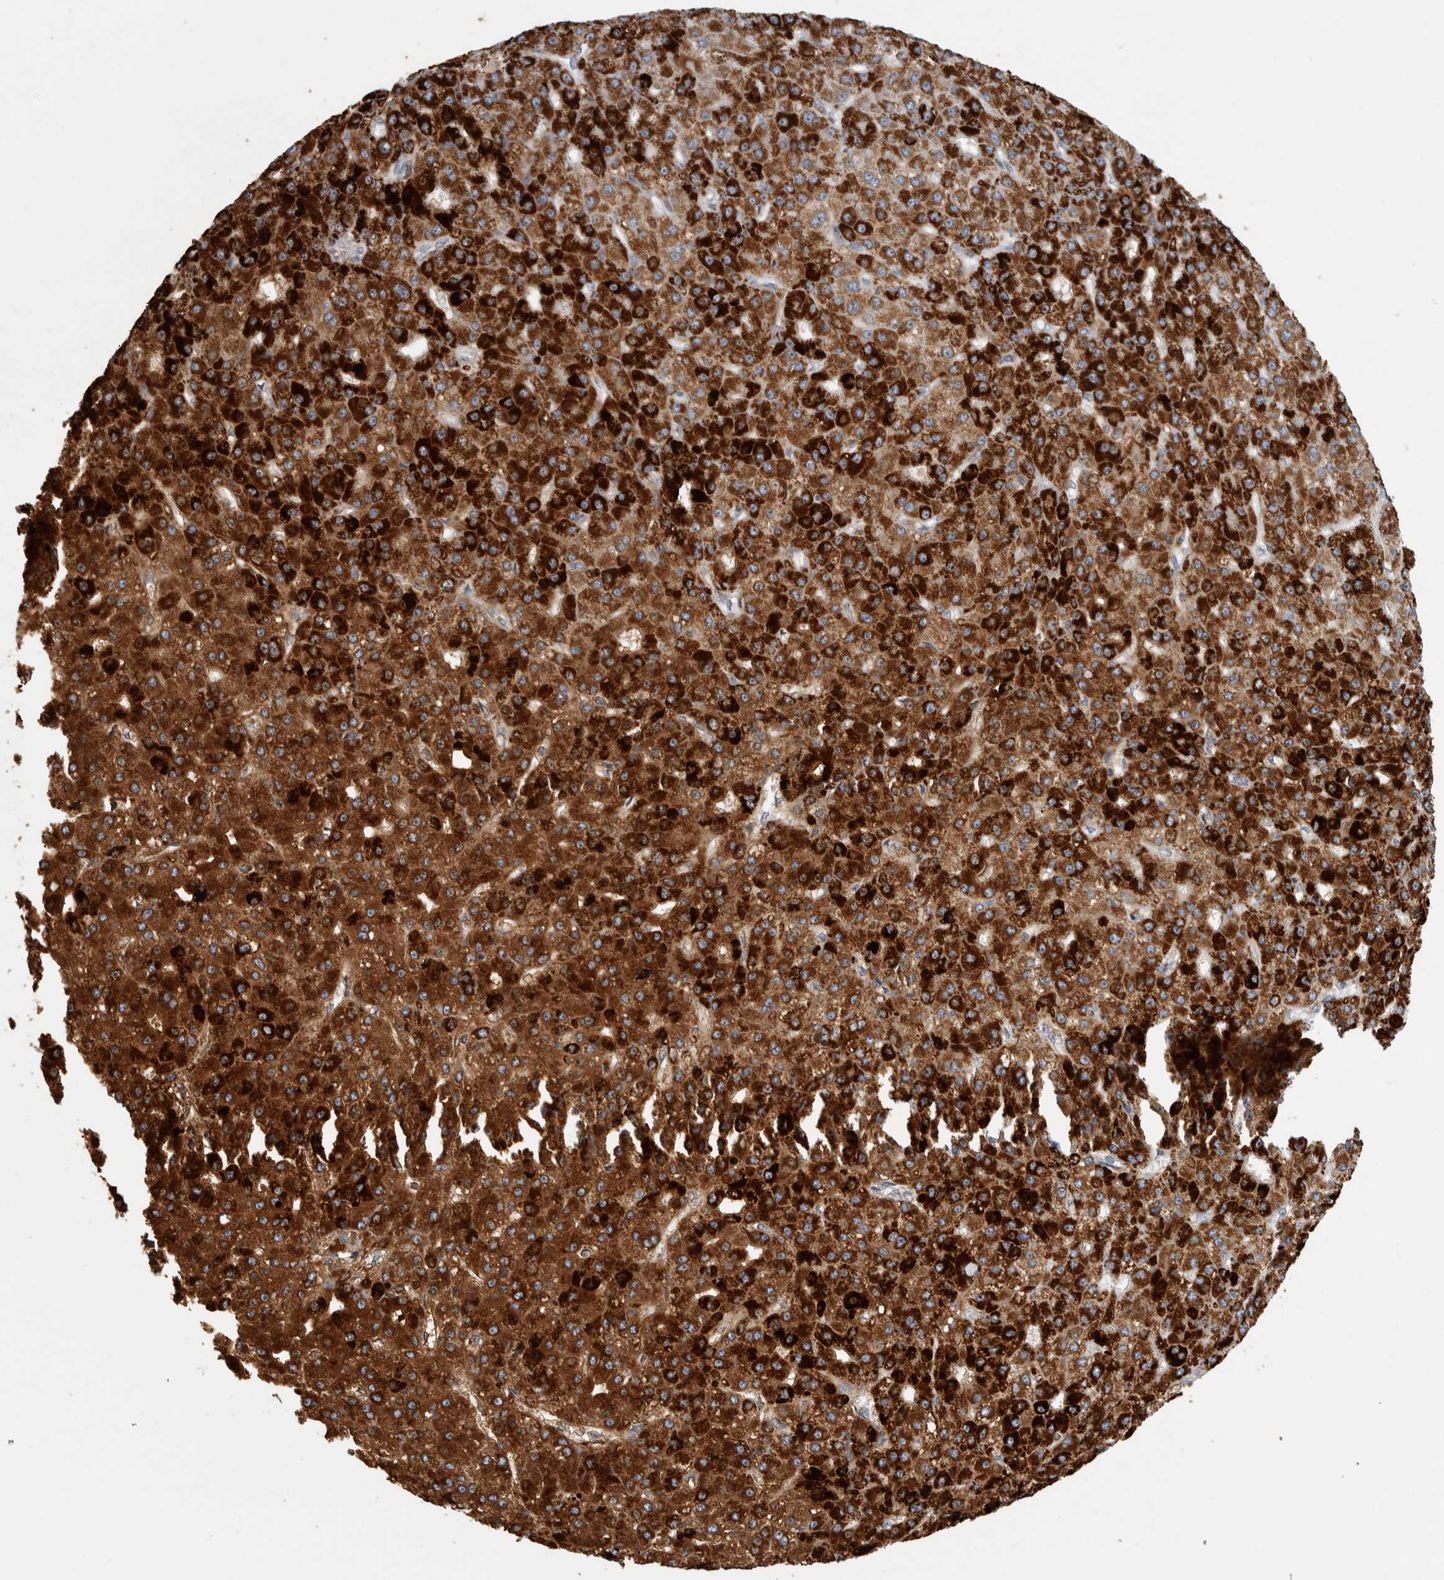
{"staining": {"intensity": "strong", "quantity": ">75%", "location": "cytoplasmic/membranous"}, "tissue": "liver cancer", "cell_type": "Tumor cells", "image_type": "cancer", "snomed": [{"axis": "morphology", "description": "Carcinoma, Hepatocellular, NOS"}, {"axis": "topography", "description": "Liver"}], "caption": "Human liver cancer stained with a protein marker exhibits strong staining in tumor cells.", "gene": "FAM78A", "patient": {"sex": "male", "age": 67}}